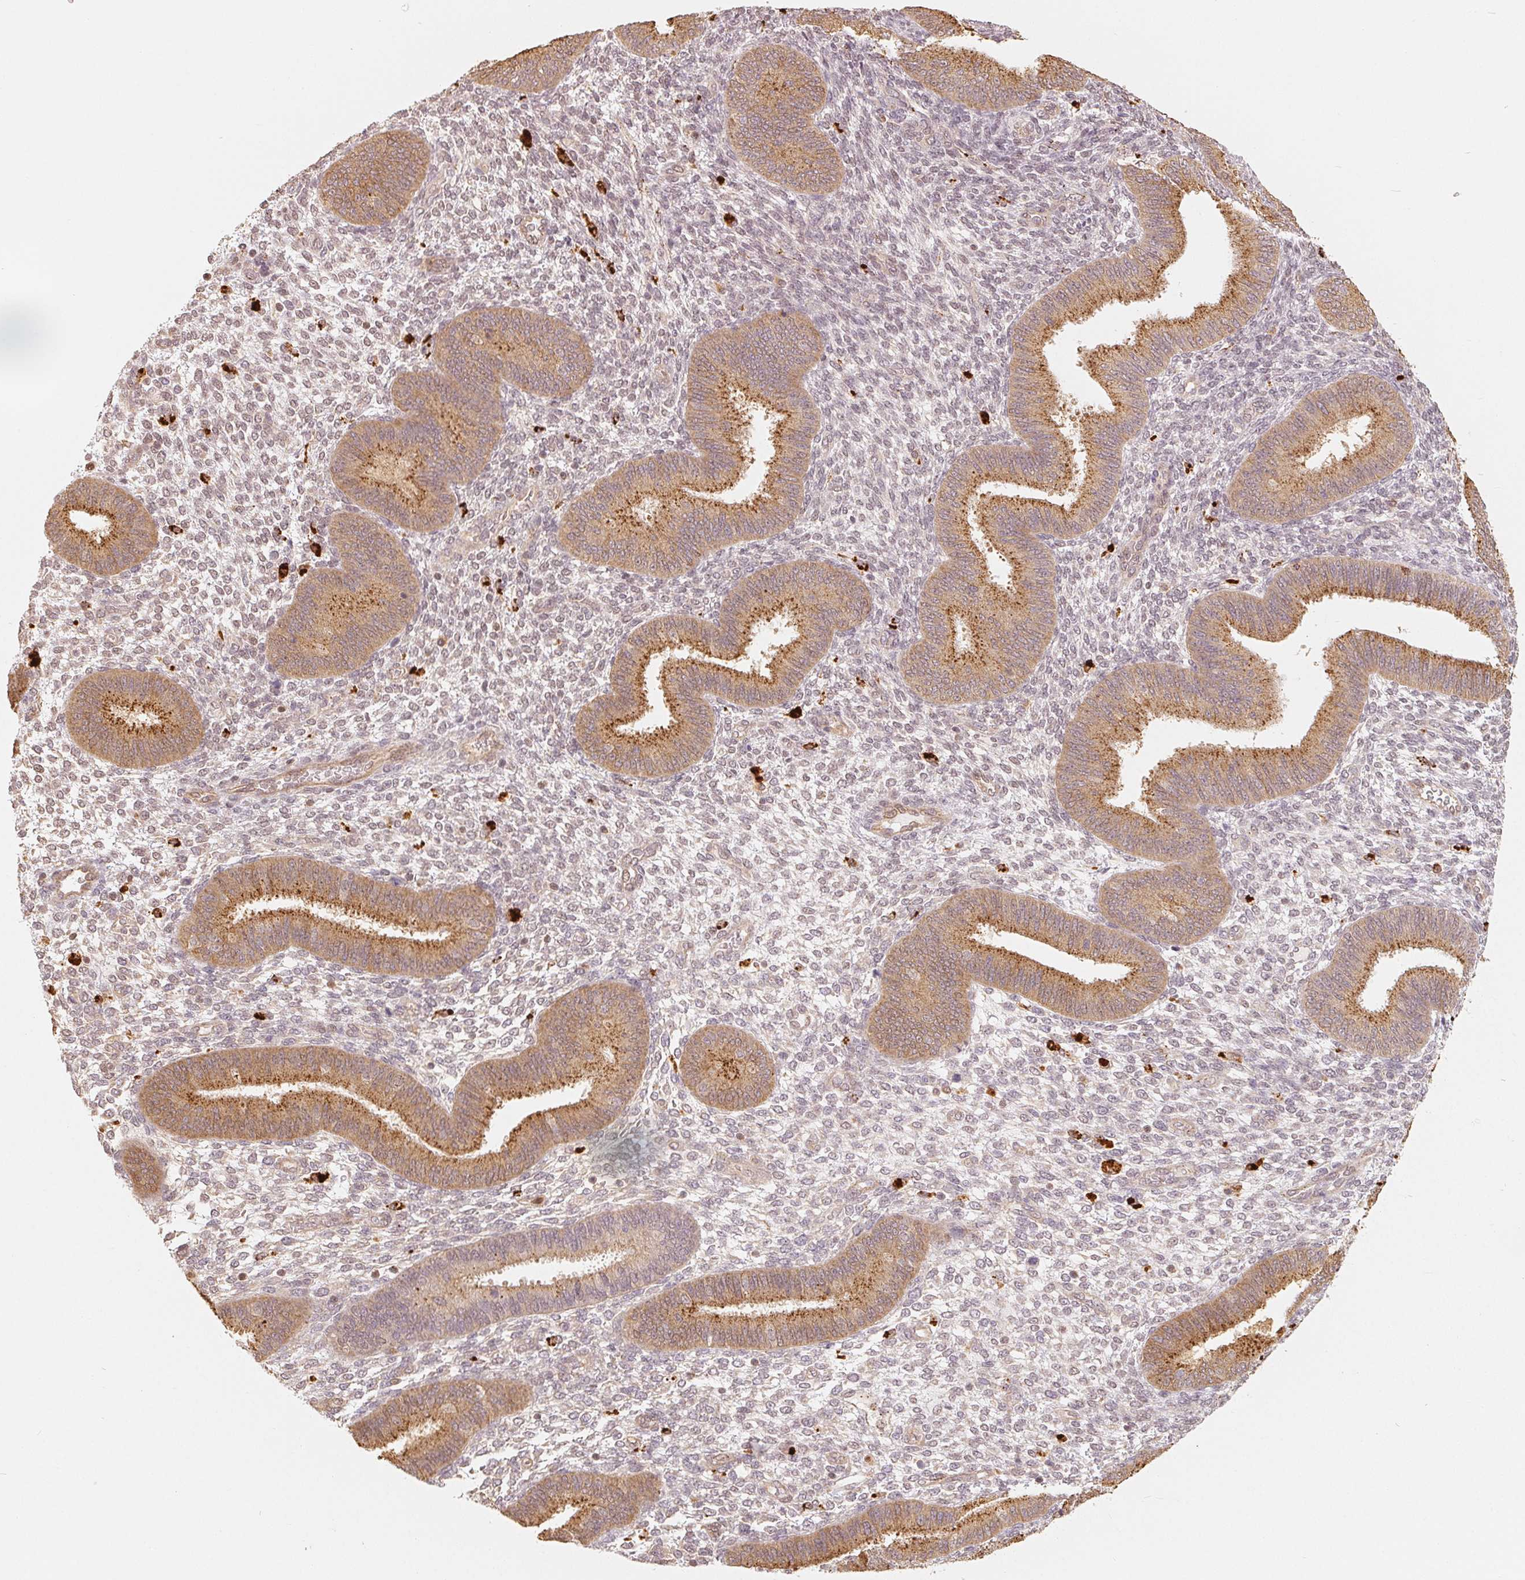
{"staining": {"intensity": "weak", "quantity": "<25%", "location": "nuclear"}, "tissue": "endometrium", "cell_type": "Cells in endometrial stroma", "image_type": "normal", "snomed": [{"axis": "morphology", "description": "Normal tissue, NOS"}, {"axis": "topography", "description": "Endometrium"}], "caption": "An immunohistochemistry photomicrograph of benign endometrium is shown. There is no staining in cells in endometrial stroma of endometrium.", "gene": "GUSB", "patient": {"sex": "female", "age": 39}}